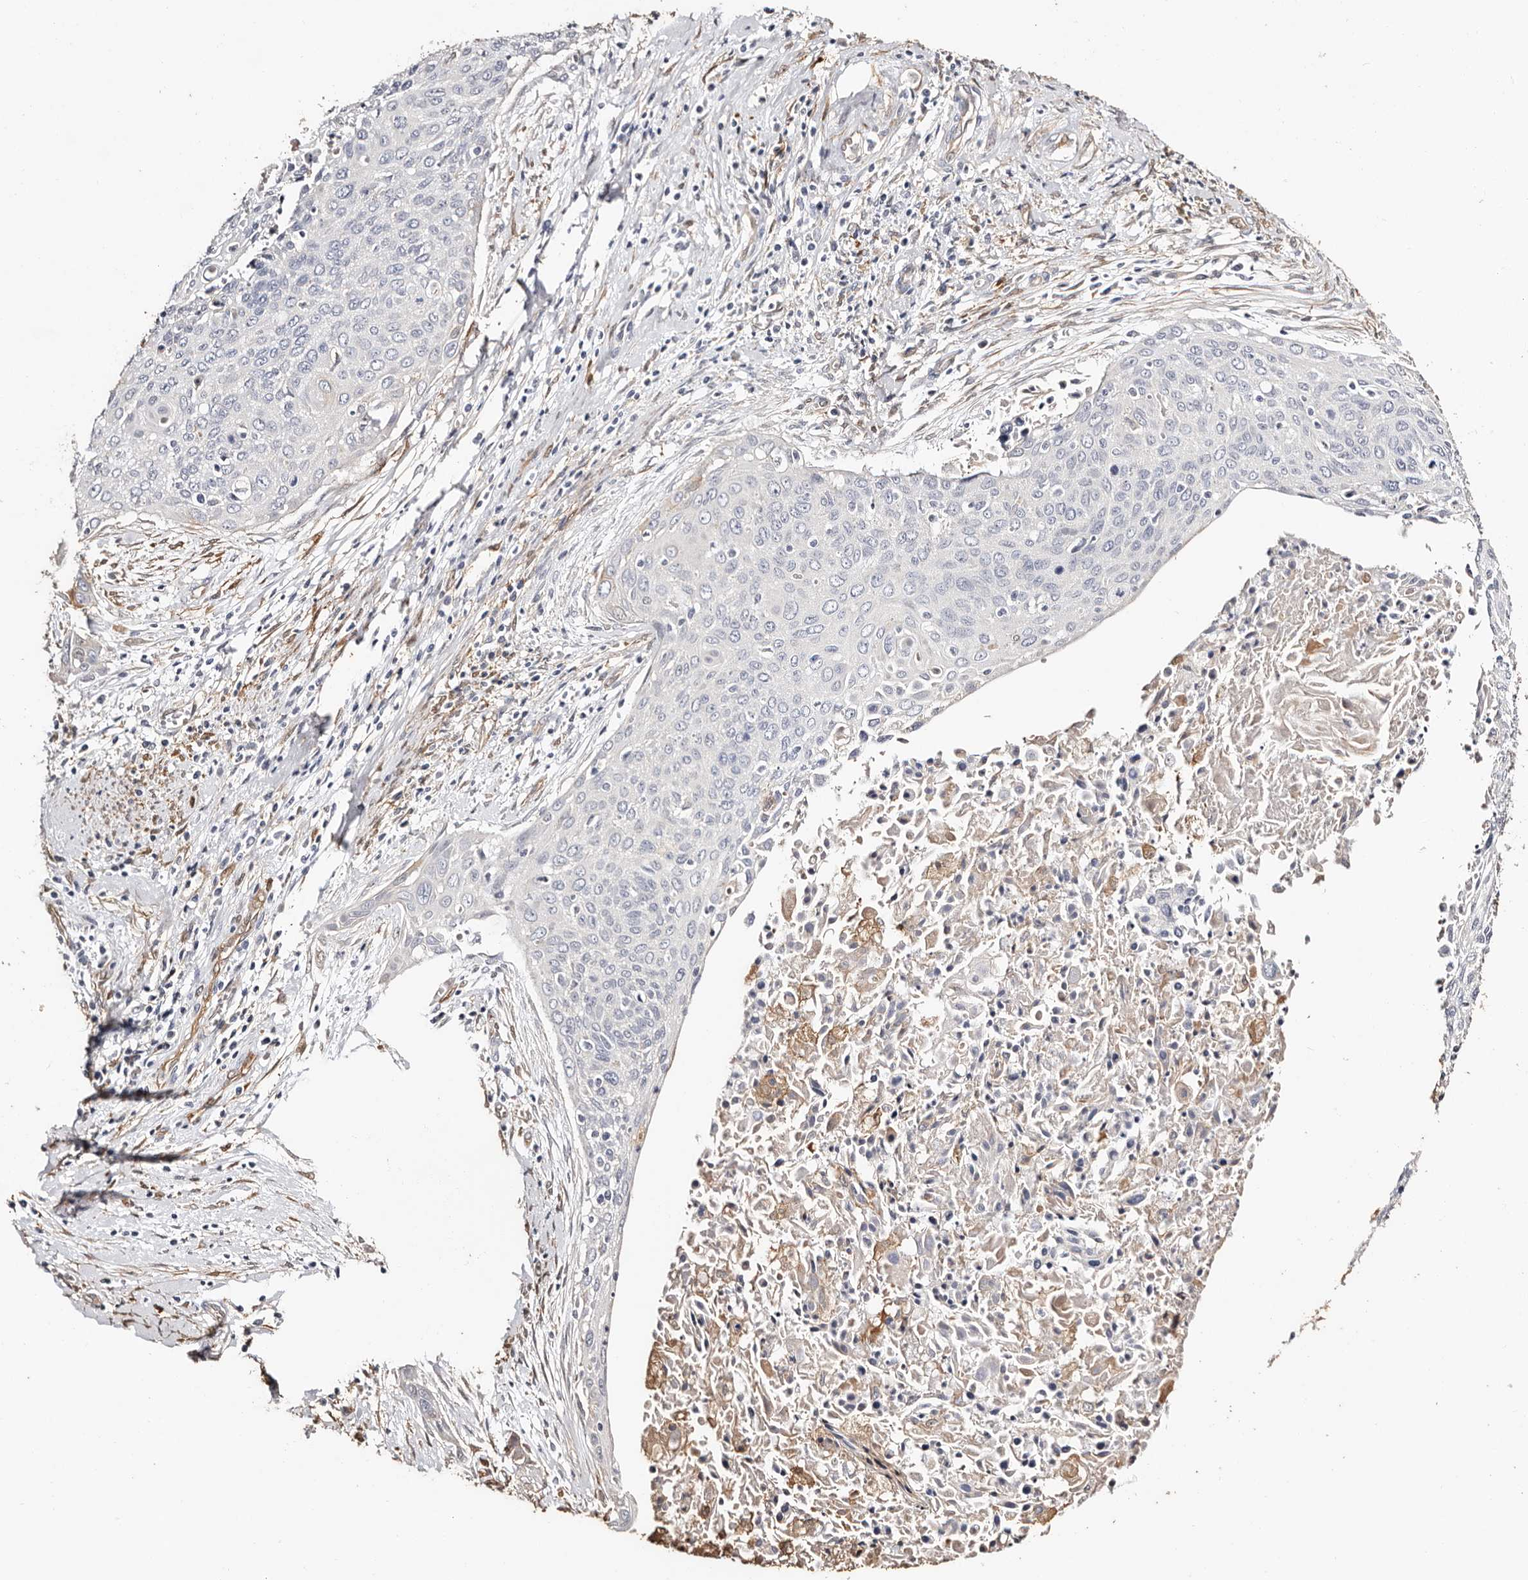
{"staining": {"intensity": "negative", "quantity": "none", "location": "none"}, "tissue": "cervical cancer", "cell_type": "Tumor cells", "image_type": "cancer", "snomed": [{"axis": "morphology", "description": "Squamous cell carcinoma, NOS"}, {"axis": "topography", "description": "Cervix"}], "caption": "Immunohistochemical staining of cervical cancer (squamous cell carcinoma) demonstrates no significant staining in tumor cells. (DAB (3,3'-diaminobenzidine) IHC with hematoxylin counter stain).", "gene": "TGM2", "patient": {"sex": "female", "age": 55}}